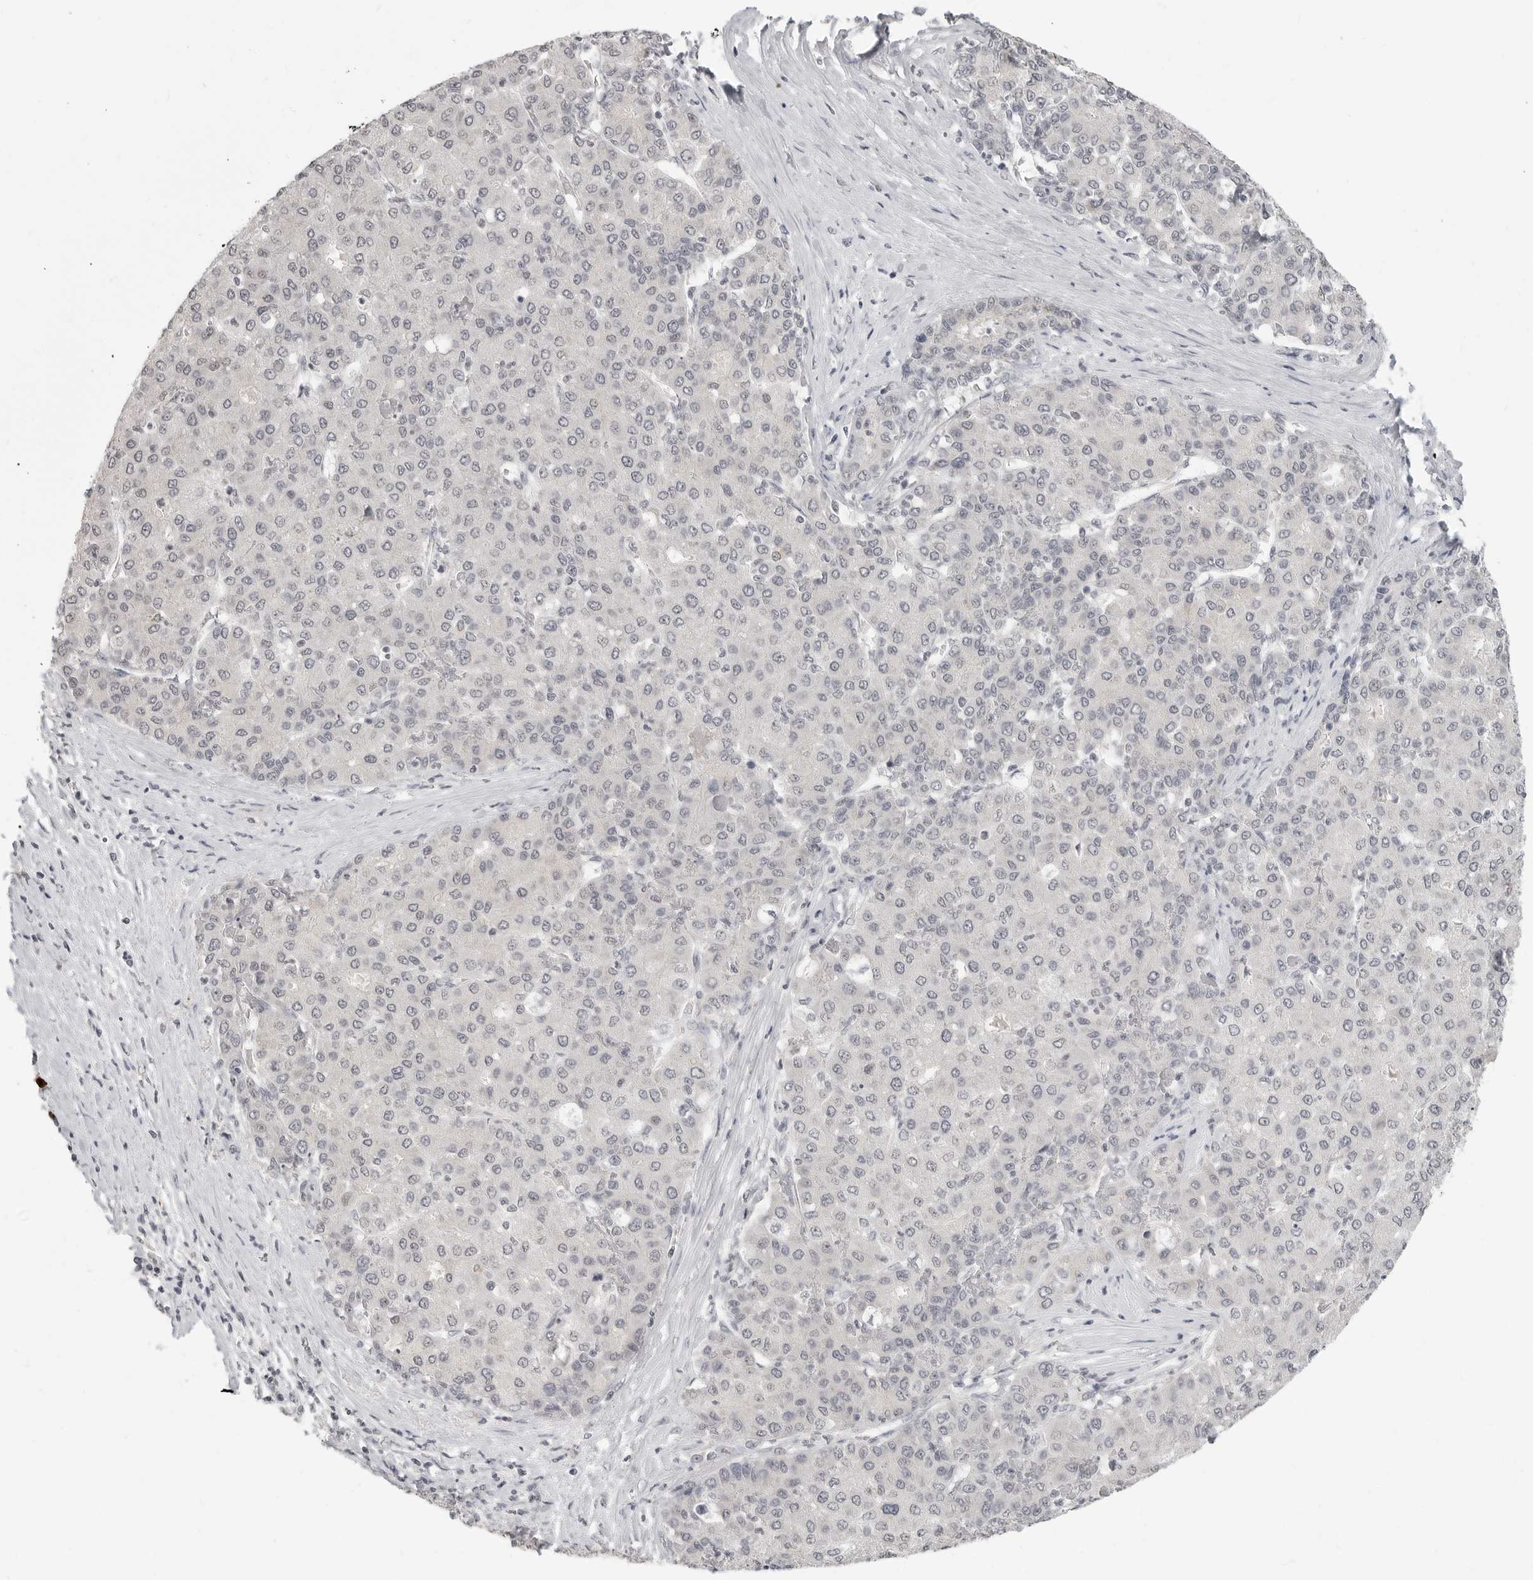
{"staining": {"intensity": "negative", "quantity": "none", "location": "none"}, "tissue": "liver cancer", "cell_type": "Tumor cells", "image_type": "cancer", "snomed": [{"axis": "morphology", "description": "Carcinoma, Hepatocellular, NOS"}, {"axis": "topography", "description": "Liver"}], "caption": "Immunohistochemical staining of human liver hepatocellular carcinoma displays no significant positivity in tumor cells. Nuclei are stained in blue.", "gene": "PRSS1", "patient": {"sex": "male", "age": 65}}